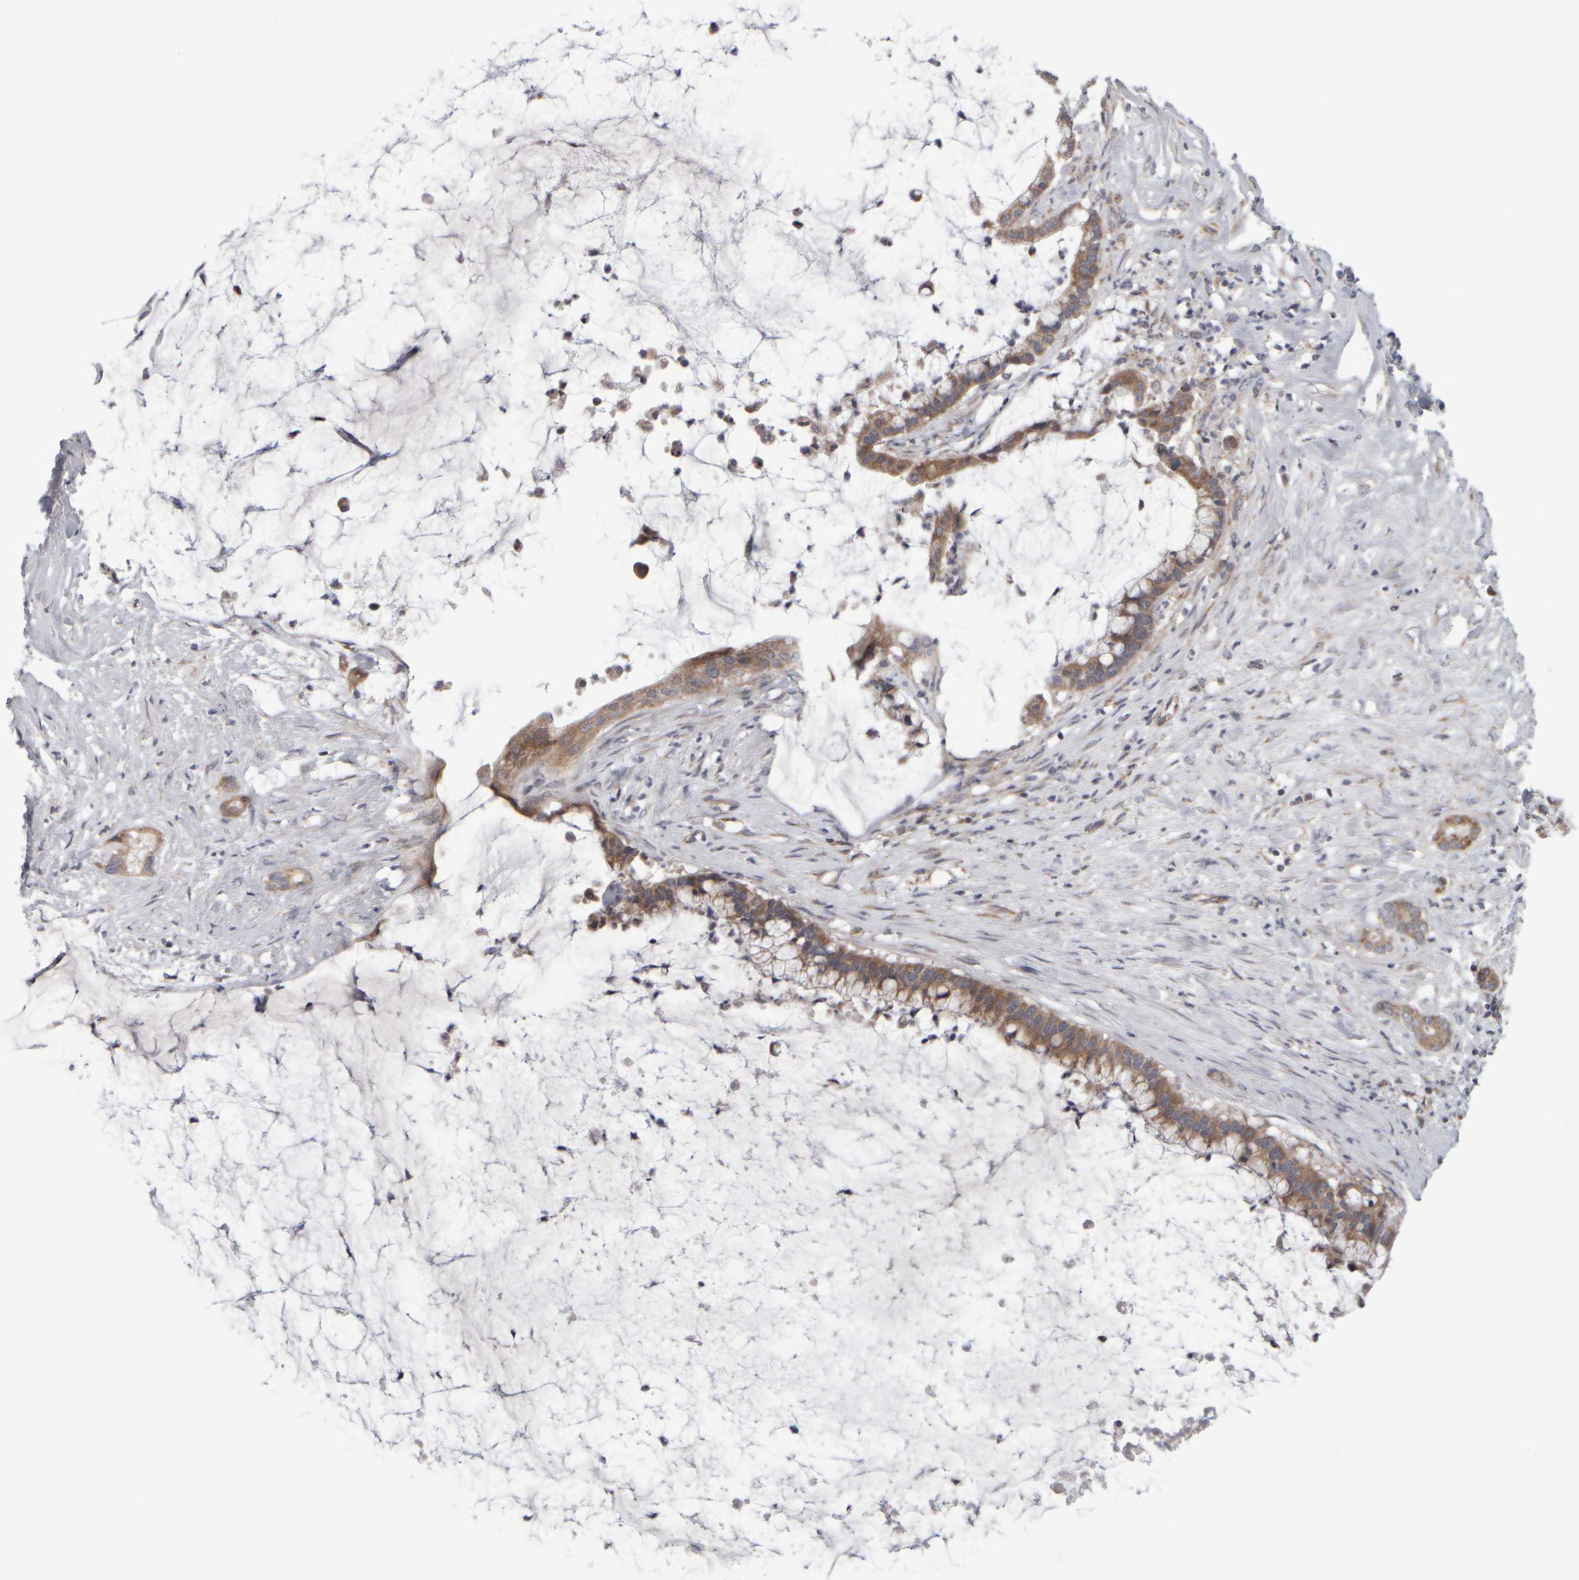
{"staining": {"intensity": "moderate", "quantity": ">75%", "location": "cytoplasmic/membranous"}, "tissue": "pancreatic cancer", "cell_type": "Tumor cells", "image_type": "cancer", "snomed": [{"axis": "morphology", "description": "Adenocarcinoma, NOS"}, {"axis": "topography", "description": "Pancreas"}], "caption": "An image of human adenocarcinoma (pancreatic) stained for a protein demonstrates moderate cytoplasmic/membranous brown staining in tumor cells.", "gene": "SCO1", "patient": {"sex": "male", "age": 41}}